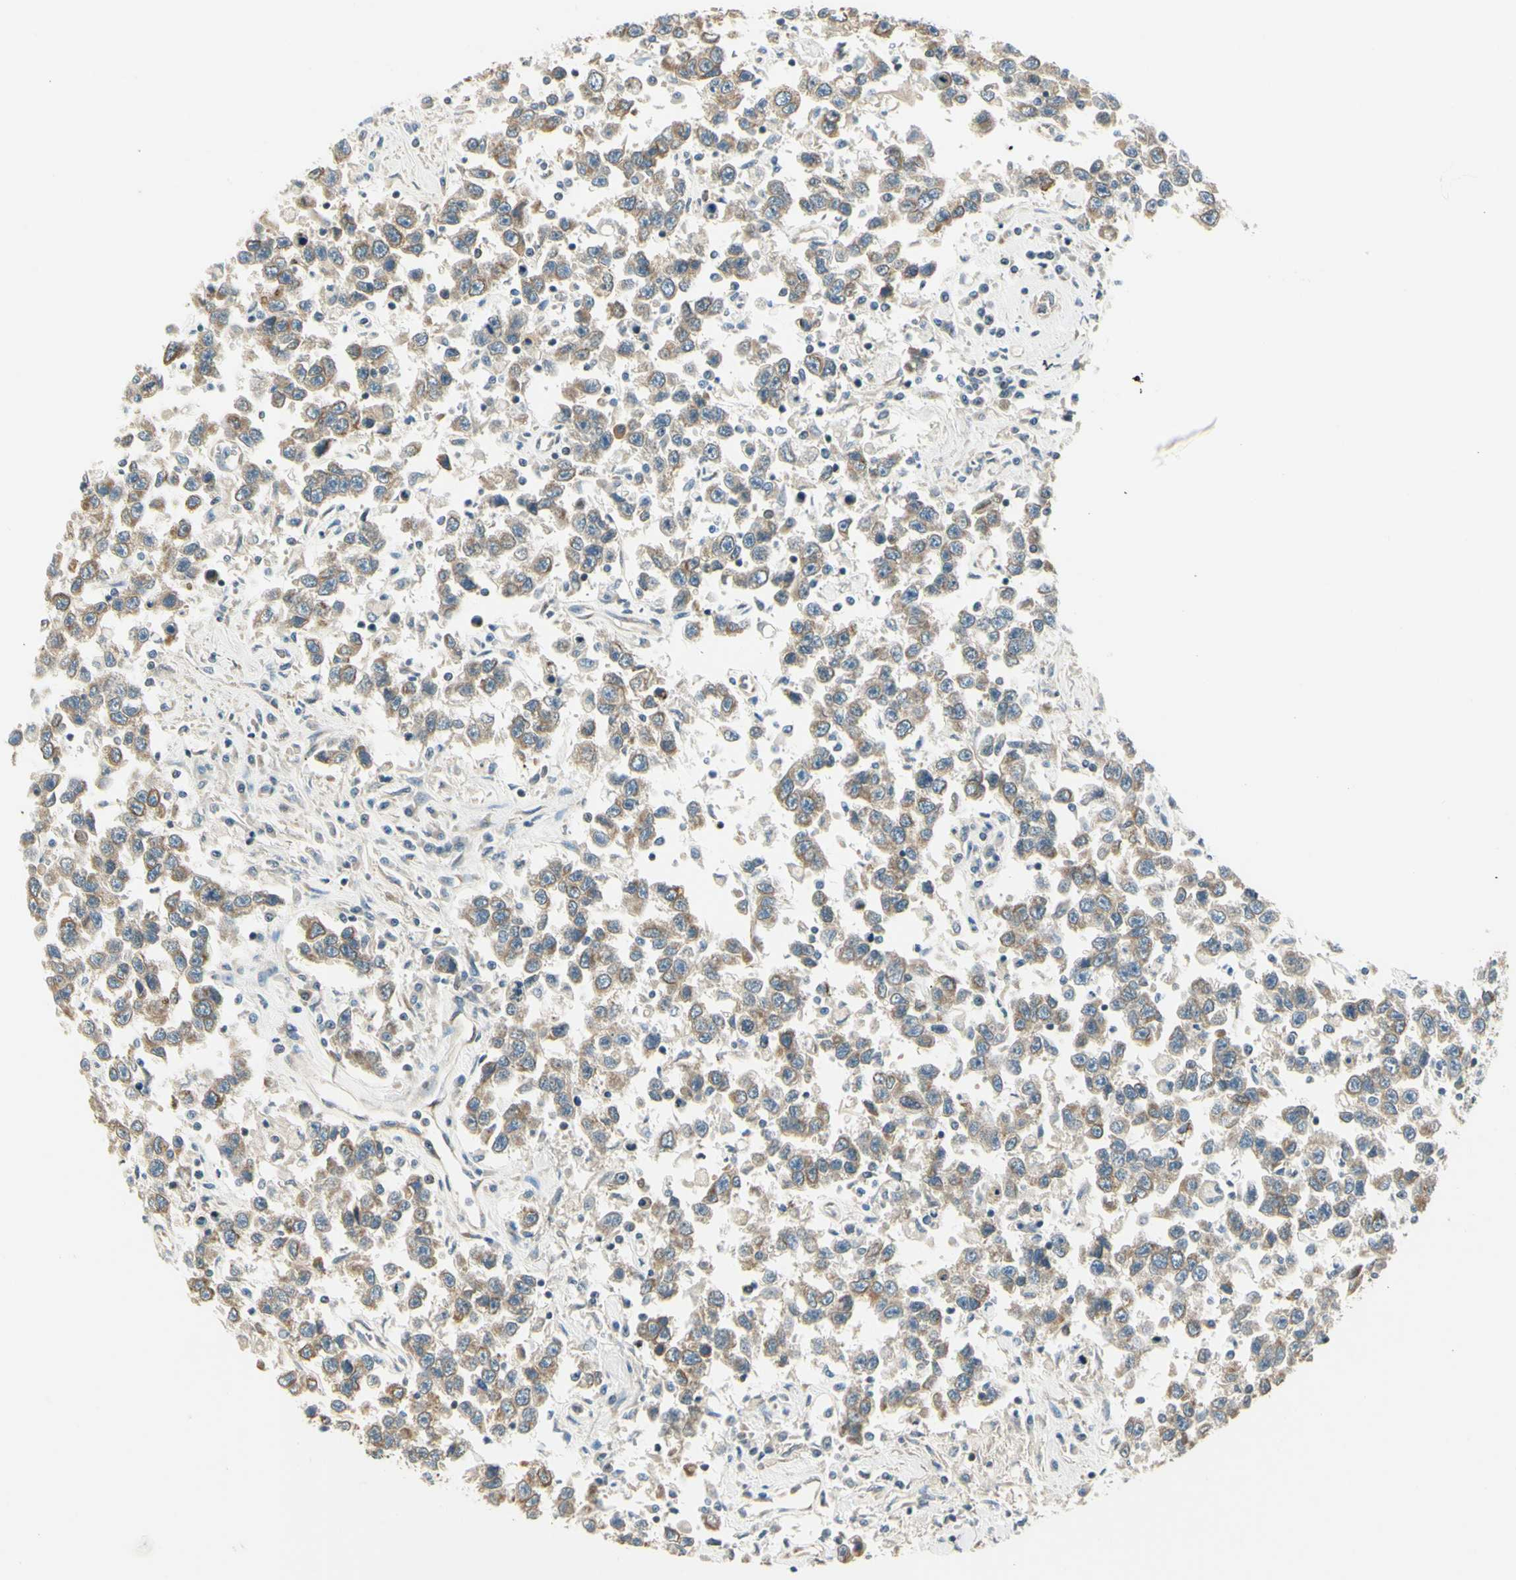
{"staining": {"intensity": "weak", "quantity": ">75%", "location": "cytoplasmic/membranous"}, "tissue": "testis cancer", "cell_type": "Tumor cells", "image_type": "cancer", "snomed": [{"axis": "morphology", "description": "Seminoma, NOS"}, {"axis": "topography", "description": "Testis"}], "caption": "Seminoma (testis) stained with DAB immunohistochemistry (IHC) displays low levels of weak cytoplasmic/membranous staining in approximately >75% of tumor cells. The staining is performed using DAB (3,3'-diaminobenzidine) brown chromogen to label protein expression. The nuclei are counter-stained blue using hematoxylin.", "gene": "IGDCC4", "patient": {"sex": "male", "age": 41}}